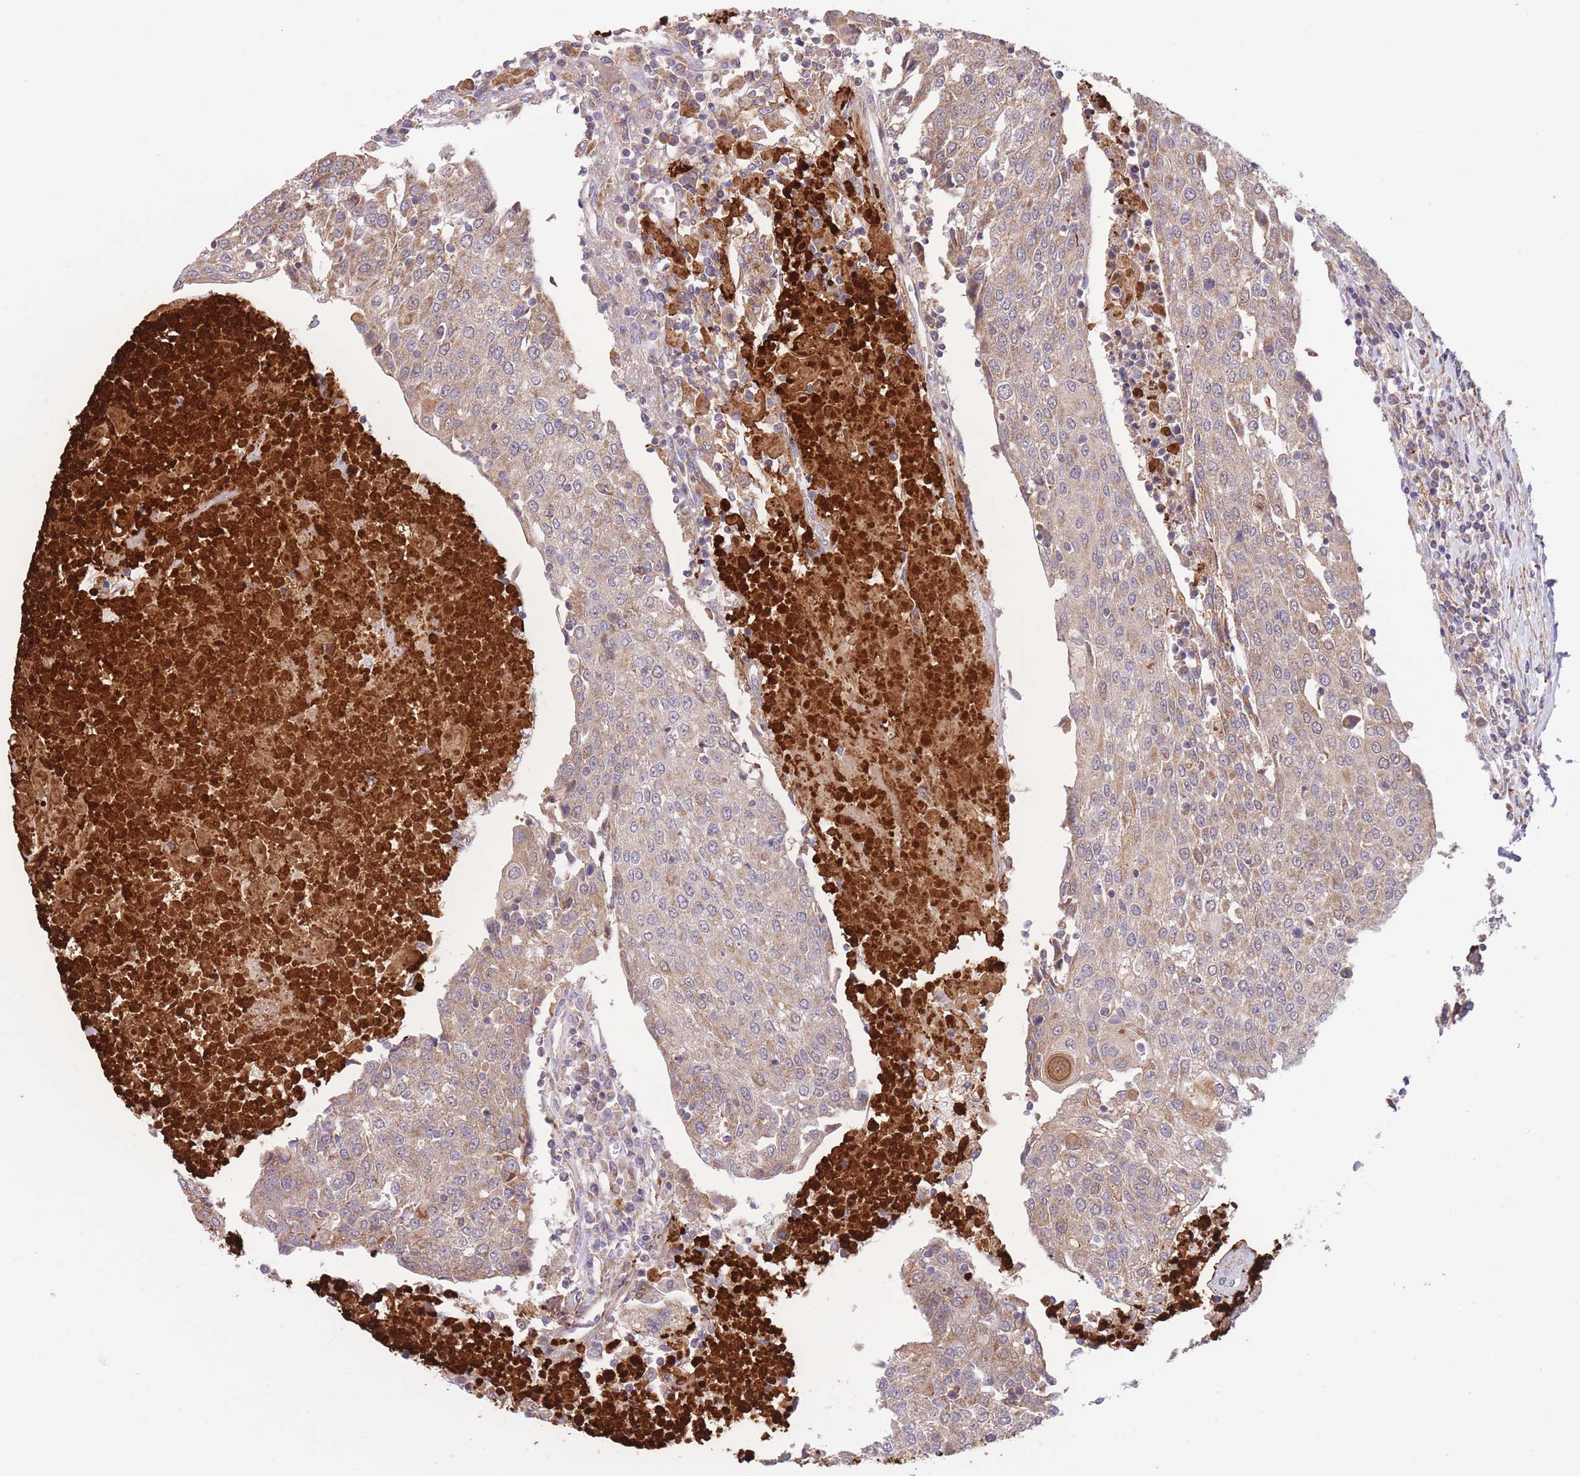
{"staining": {"intensity": "moderate", "quantity": "25%-75%", "location": "cytoplasmic/membranous"}, "tissue": "urothelial cancer", "cell_type": "Tumor cells", "image_type": "cancer", "snomed": [{"axis": "morphology", "description": "Urothelial carcinoma, High grade"}, {"axis": "topography", "description": "Urinary bladder"}], "caption": "There is medium levels of moderate cytoplasmic/membranous expression in tumor cells of urothelial cancer, as demonstrated by immunohistochemical staining (brown color).", "gene": "ATP13A2", "patient": {"sex": "female", "age": 85}}